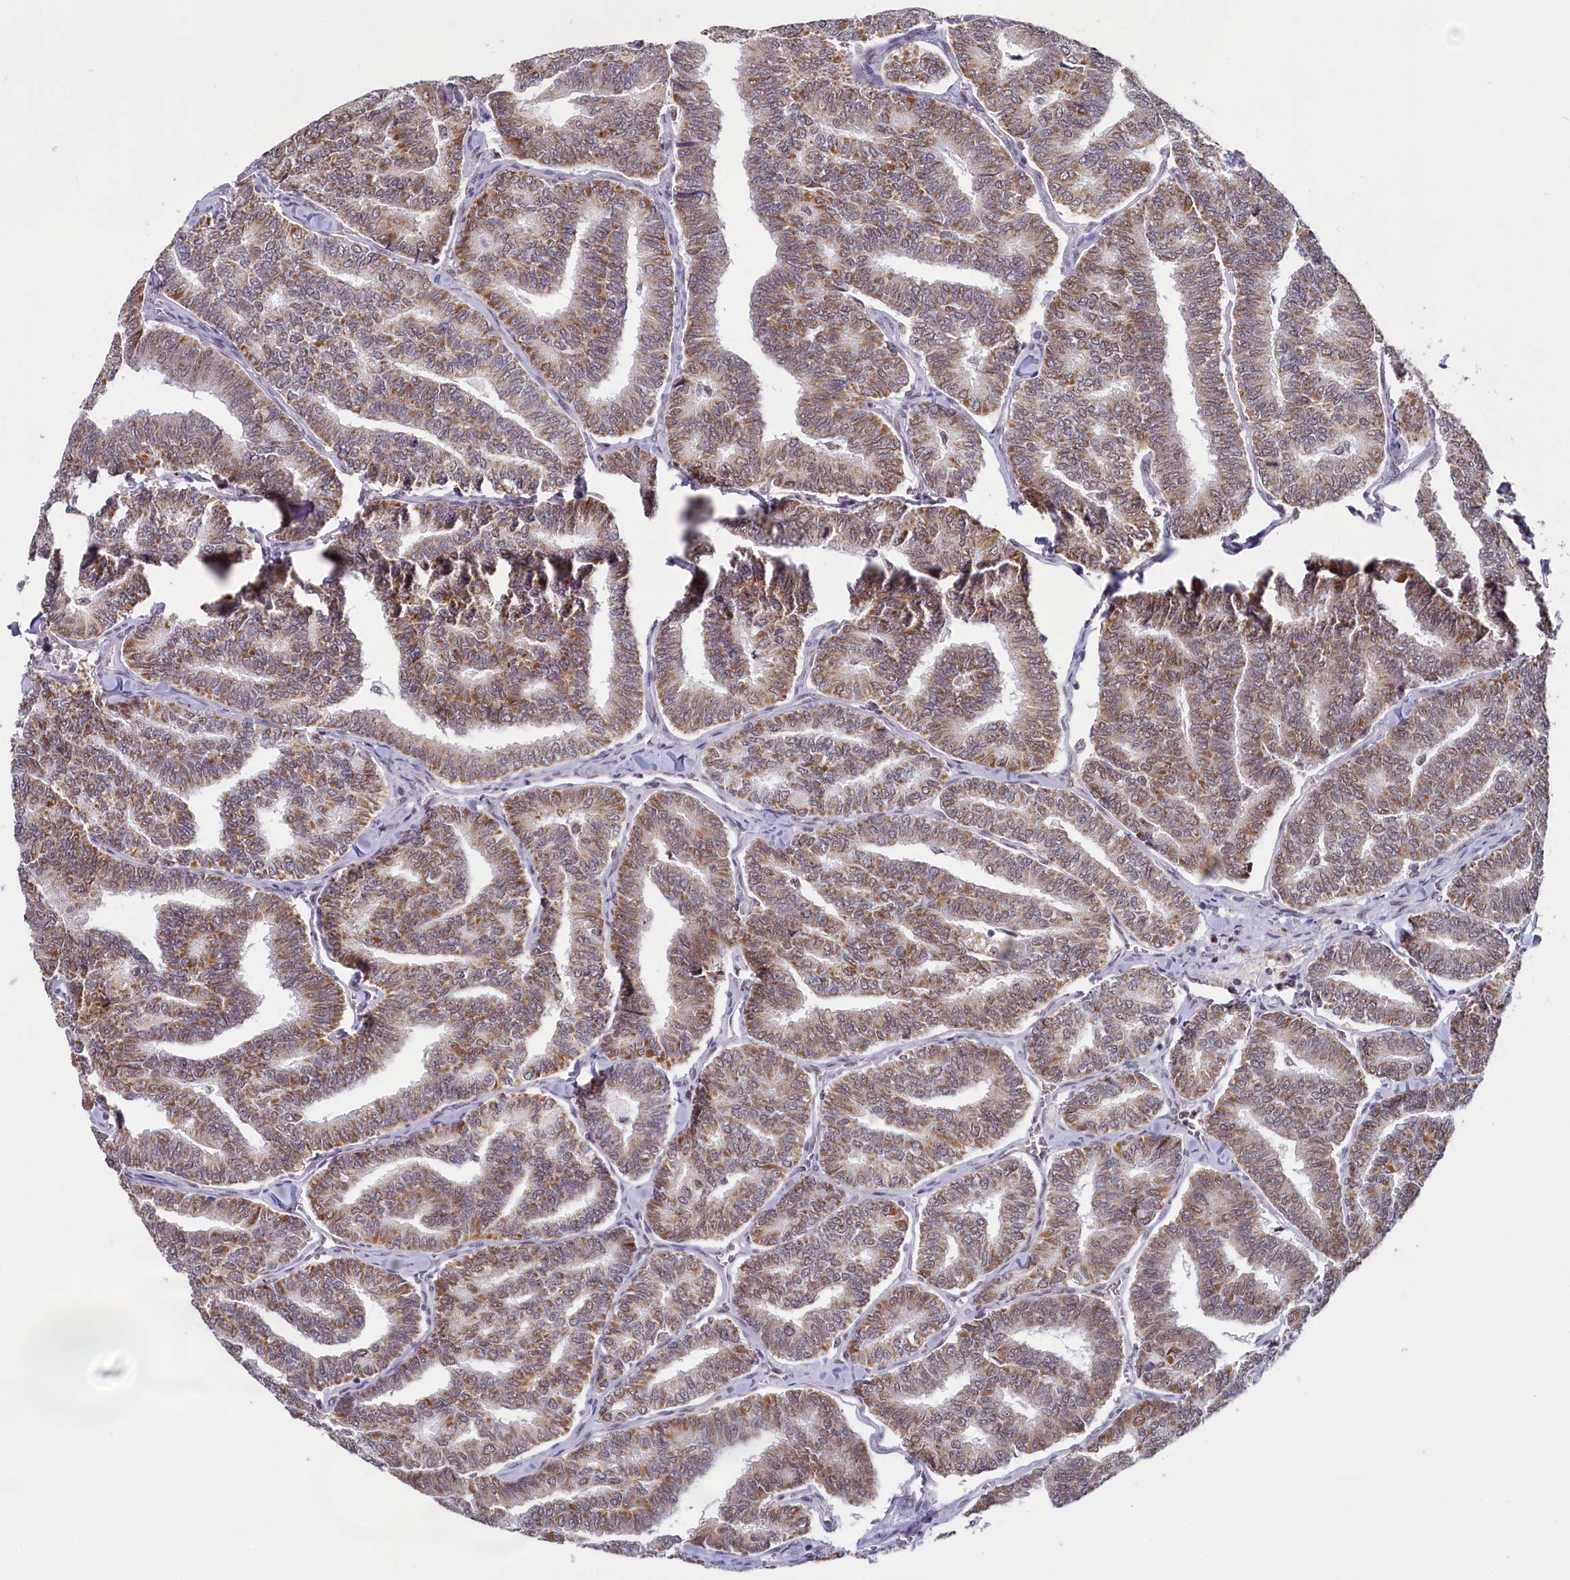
{"staining": {"intensity": "moderate", "quantity": ">75%", "location": "cytoplasmic/membranous"}, "tissue": "thyroid cancer", "cell_type": "Tumor cells", "image_type": "cancer", "snomed": [{"axis": "morphology", "description": "Papillary adenocarcinoma, NOS"}, {"axis": "topography", "description": "Thyroid gland"}], "caption": "A high-resolution micrograph shows immunohistochemistry staining of thyroid cancer, which demonstrates moderate cytoplasmic/membranous expression in approximately >75% of tumor cells. (IHC, brightfield microscopy, high magnification).", "gene": "PPHLN1", "patient": {"sex": "female", "age": 35}}